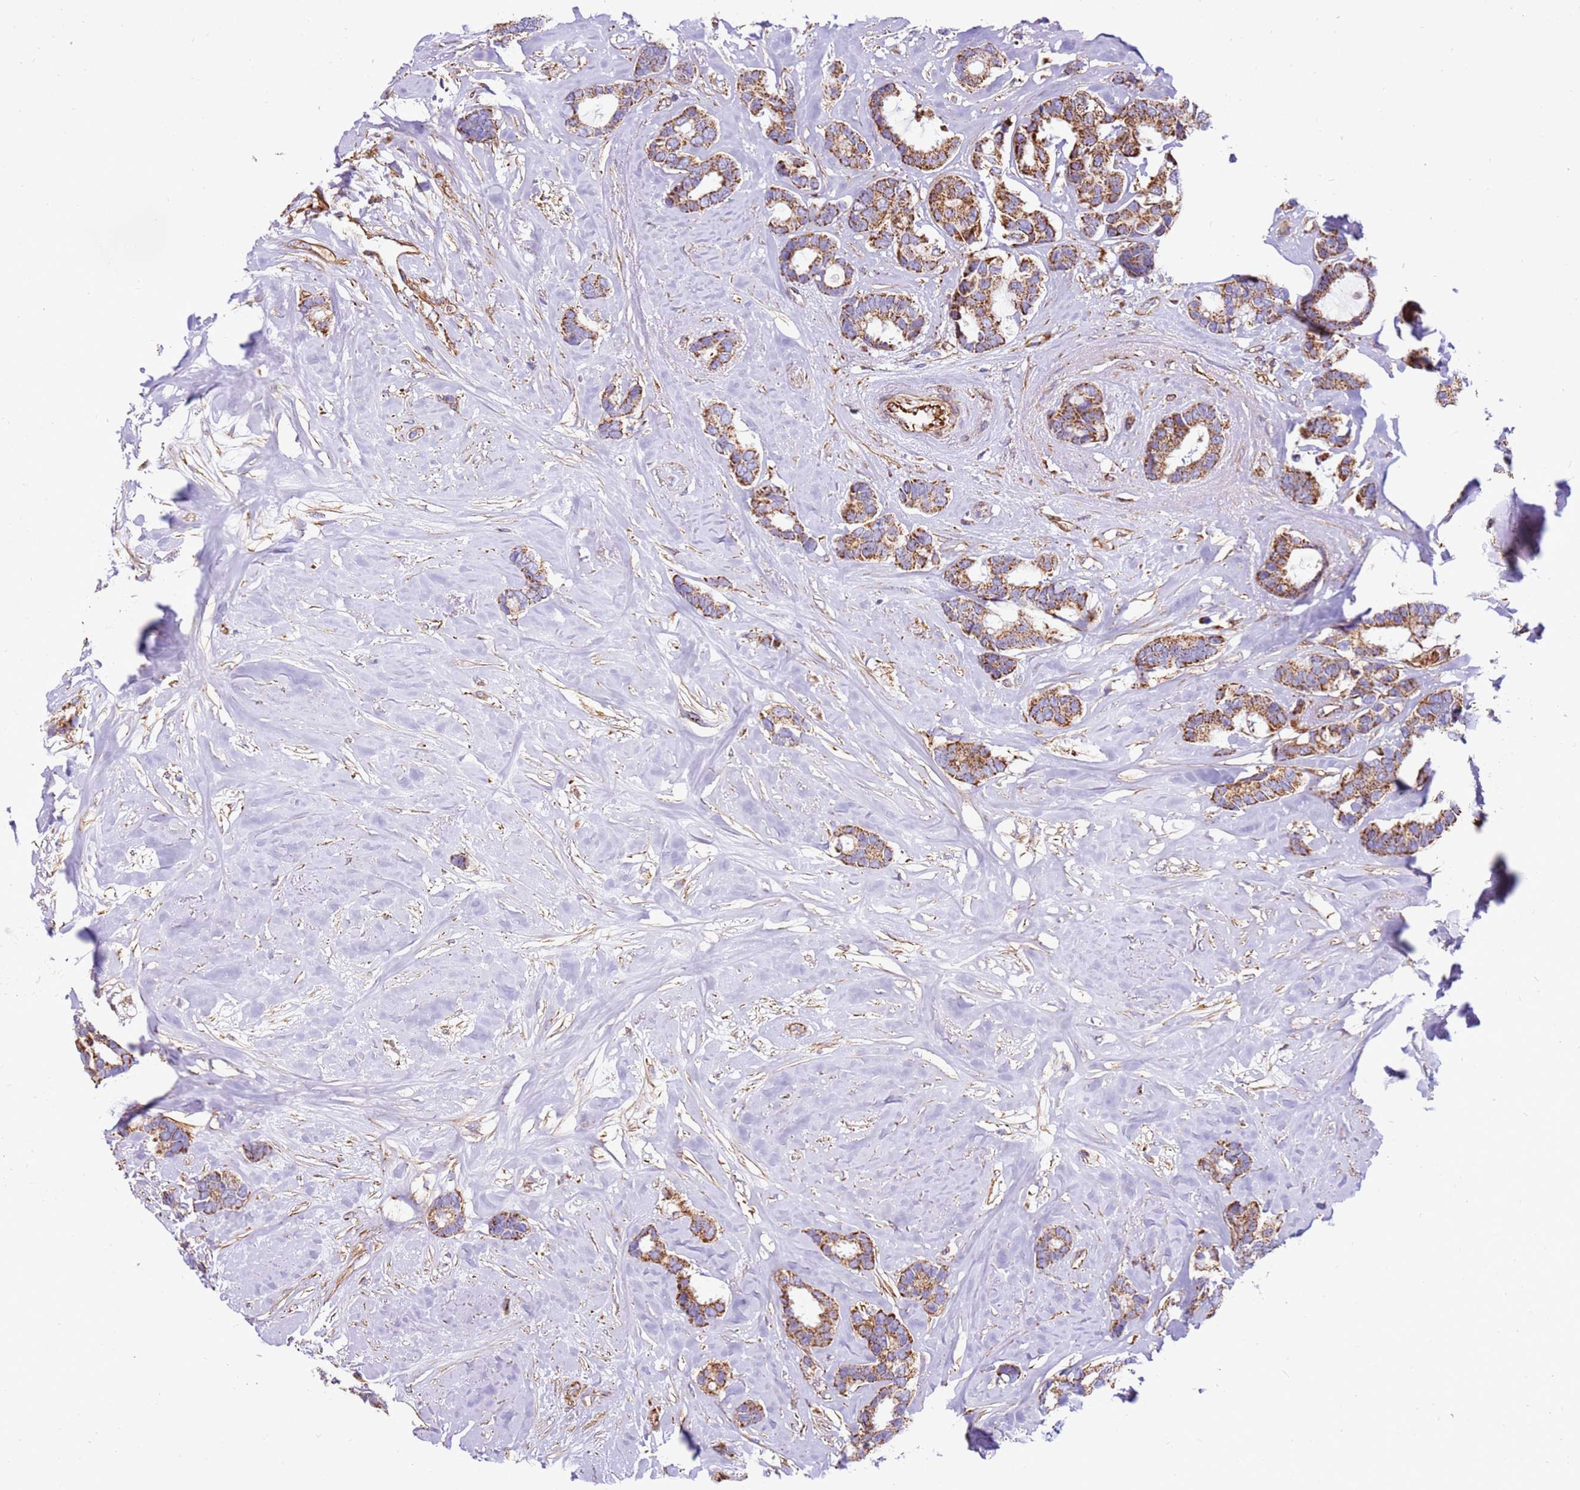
{"staining": {"intensity": "moderate", "quantity": ">75%", "location": "cytoplasmic/membranous"}, "tissue": "breast cancer", "cell_type": "Tumor cells", "image_type": "cancer", "snomed": [{"axis": "morphology", "description": "Duct carcinoma"}, {"axis": "topography", "description": "Breast"}], "caption": "Breast cancer (invasive ductal carcinoma) stained with a brown dye shows moderate cytoplasmic/membranous positive staining in about >75% of tumor cells.", "gene": "MRPL20", "patient": {"sex": "female", "age": 87}}